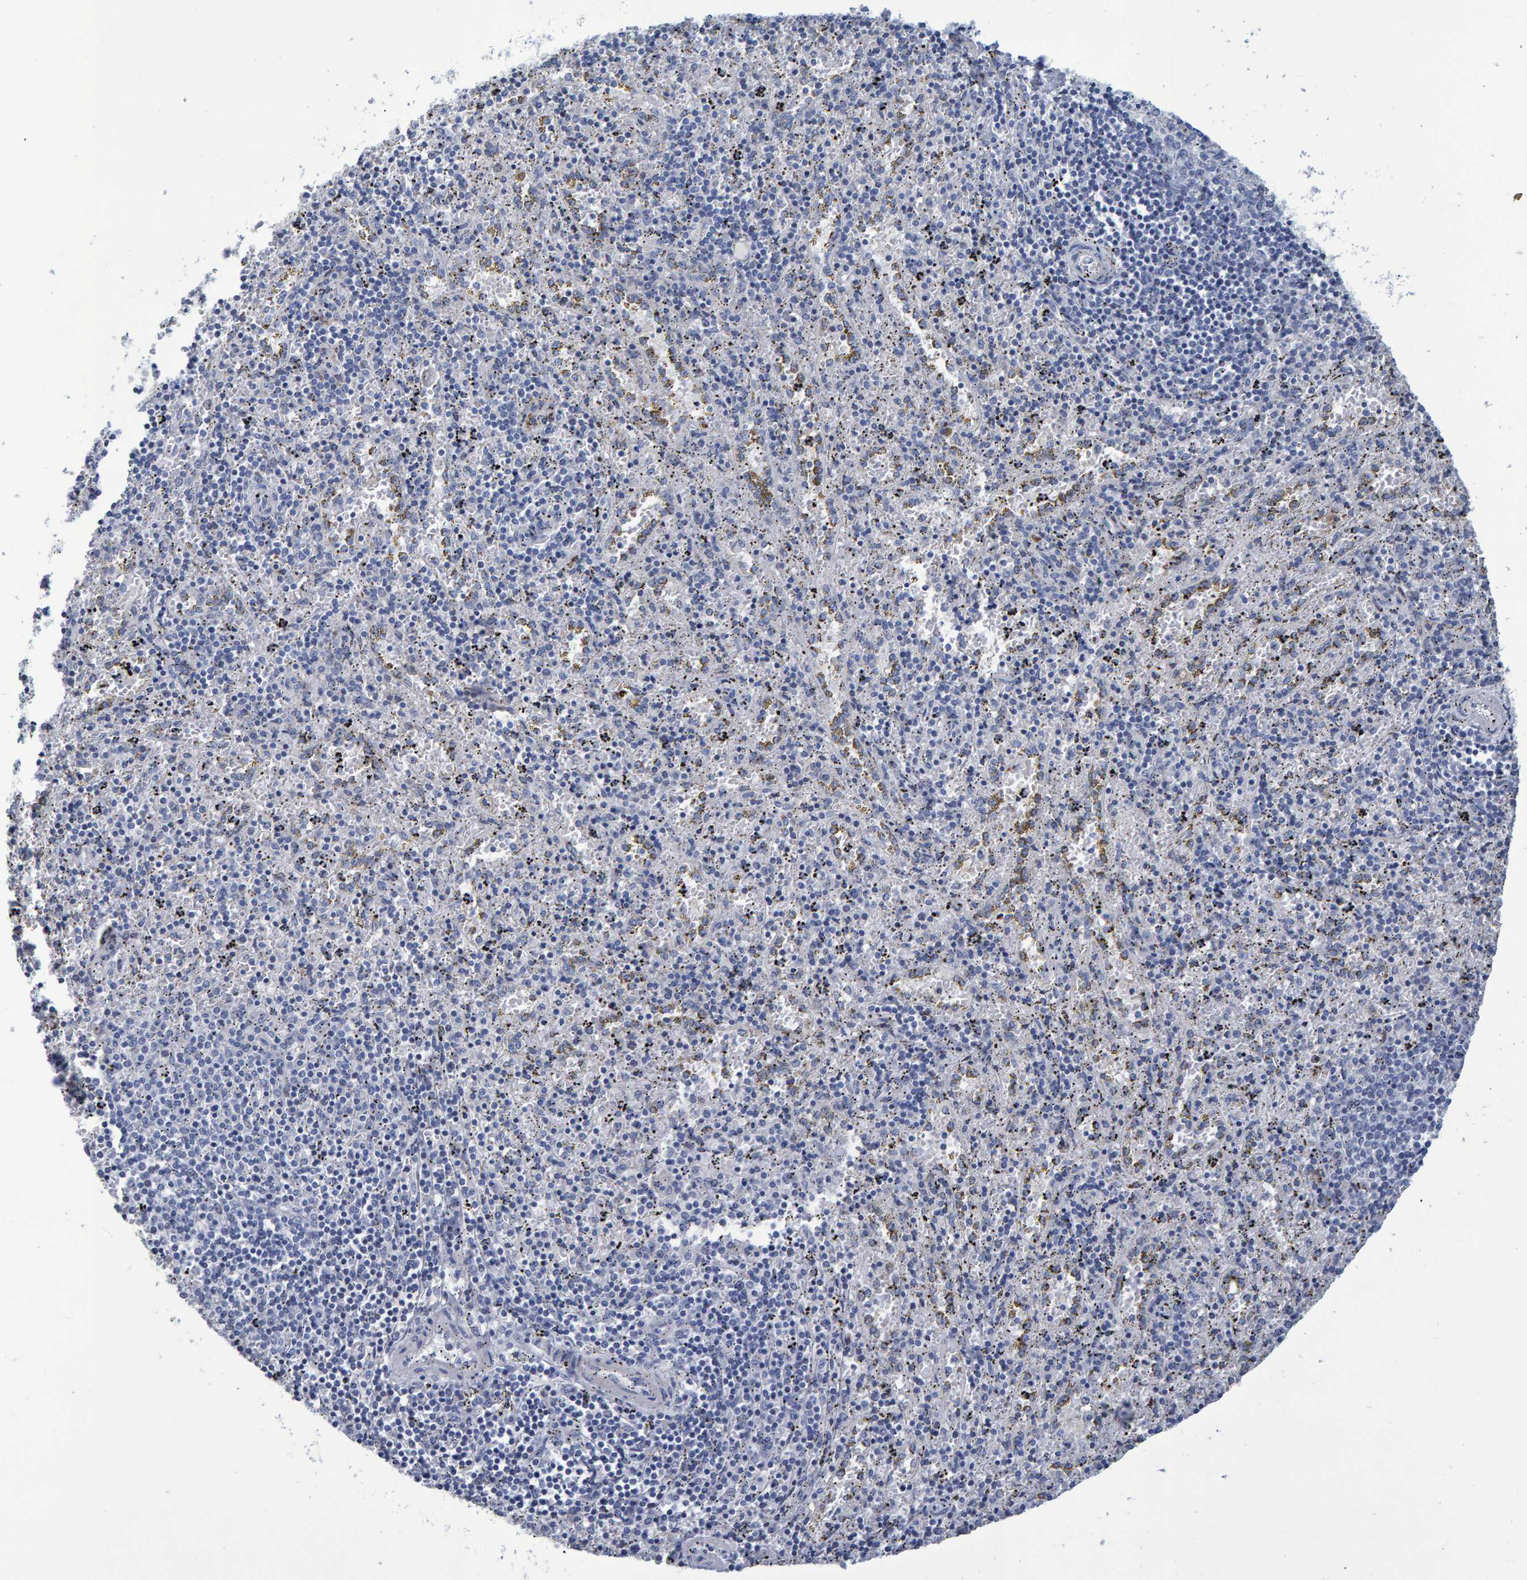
{"staining": {"intensity": "negative", "quantity": "none", "location": "none"}, "tissue": "spleen", "cell_type": "Cells in red pulp", "image_type": "normal", "snomed": [{"axis": "morphology", "description": "Normal tissue, NOS"}, {"axis": "topography", "description": "Spleen"}], "caption": "This is a photomicrograph of immunohistochemistry staining of normal spleen, which shows no staining in cells in red pulp.", "gene": "PROCA1", "patient": {"sex": "male", "age": 11}}